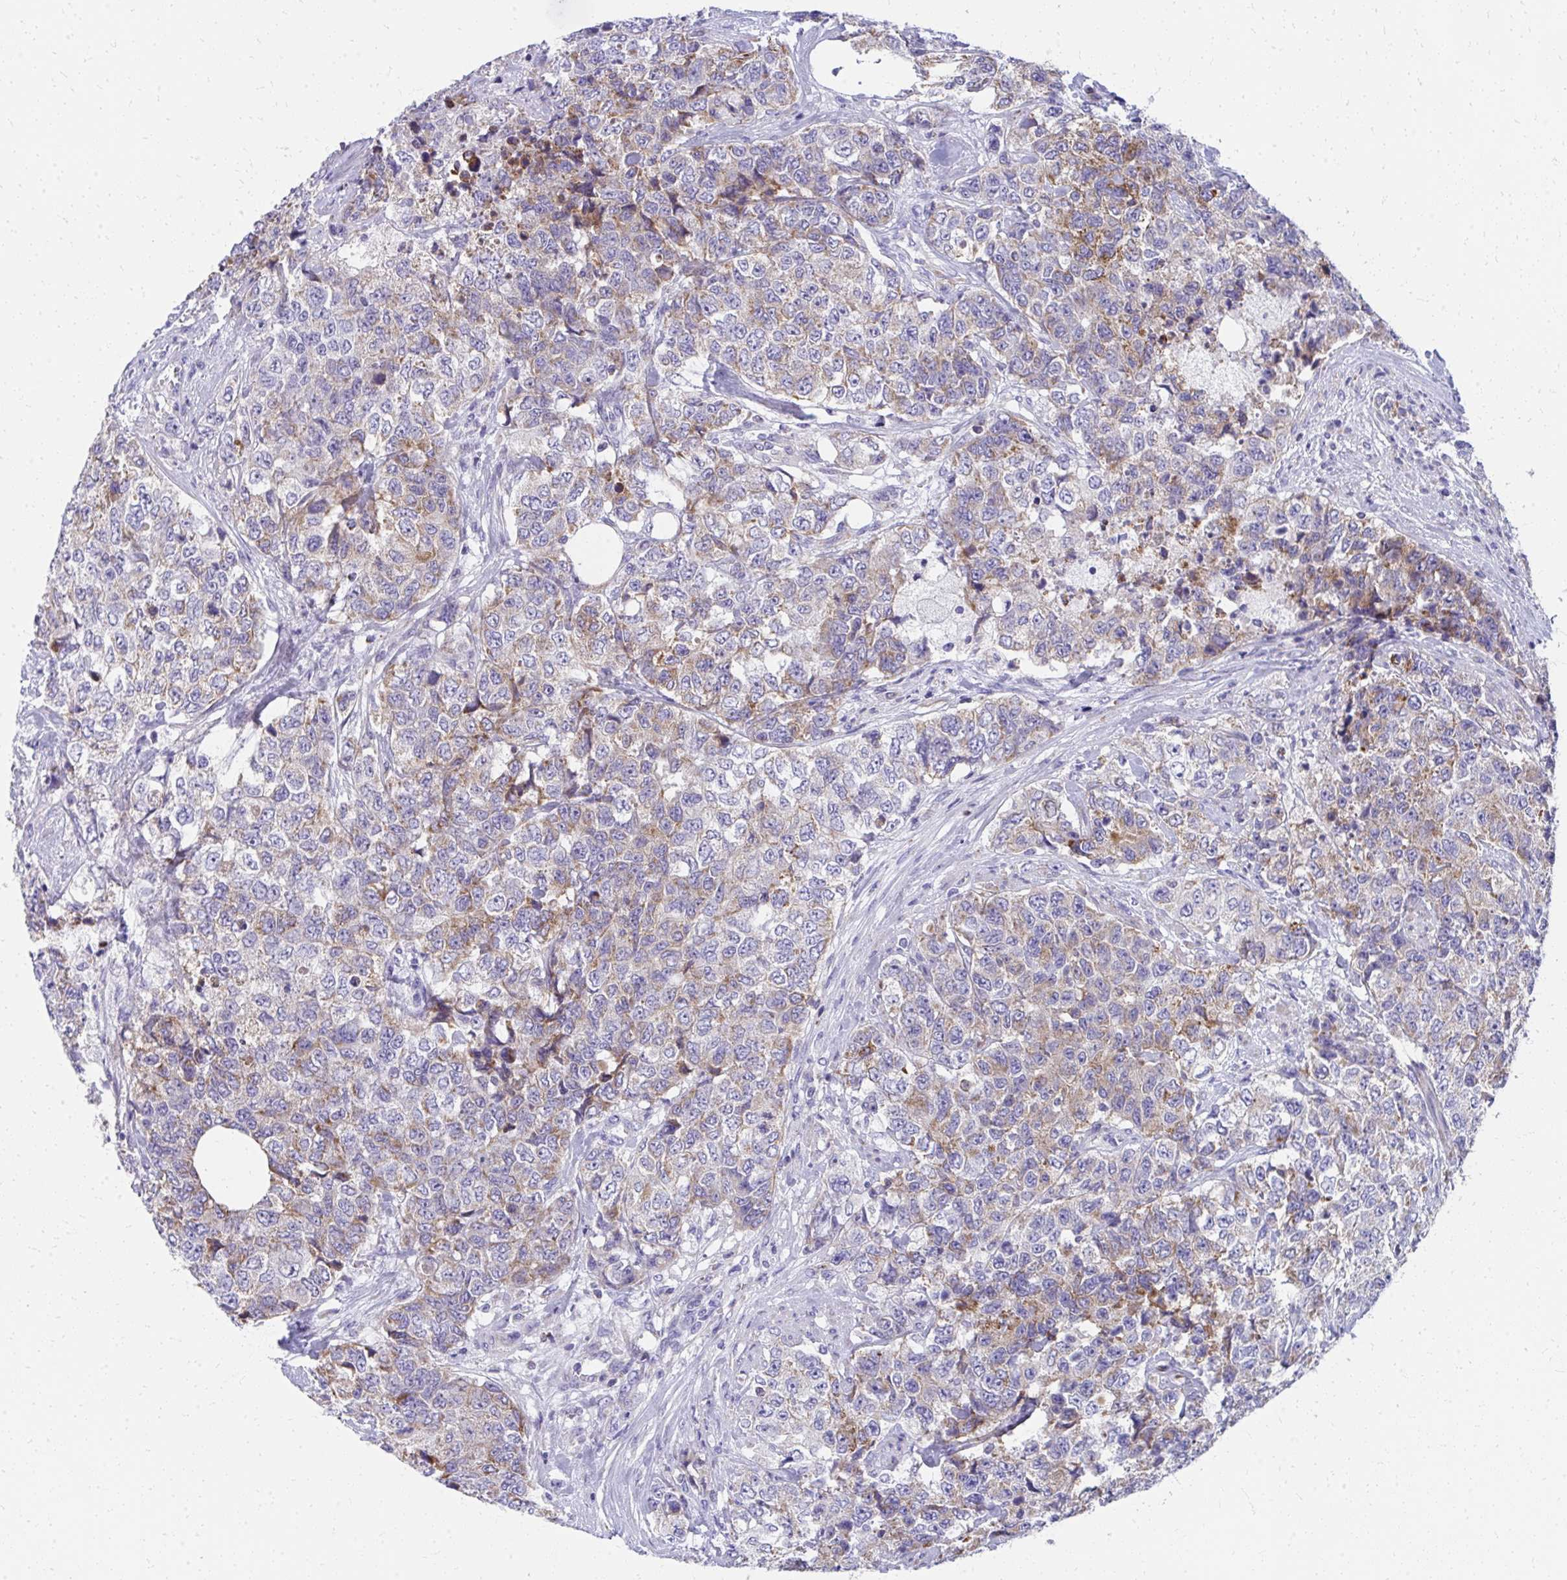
{"staining": {"intensity": "moderate", "quantity": "25%-75%", "location": "cytoplasmic/membranous"}, "tissue": "urothelial cancer", "cell_type": "Tumor cells", "image_type": "cancer", "snomed": [{"axis": "morphology", "description": "Urothelial carcinoma, High grade"}, {"axis": "topography", "description": "Urinary bladder"}], "caption": "Immunohistochemical staining of urothelial carcinoma (high-grade) displays moderate cytoplasmic/membranous protein positivity in approximately 25%-75% of tumor cells.", "gene": "IL37", "patient": {"sex": "female", "age": 78}}